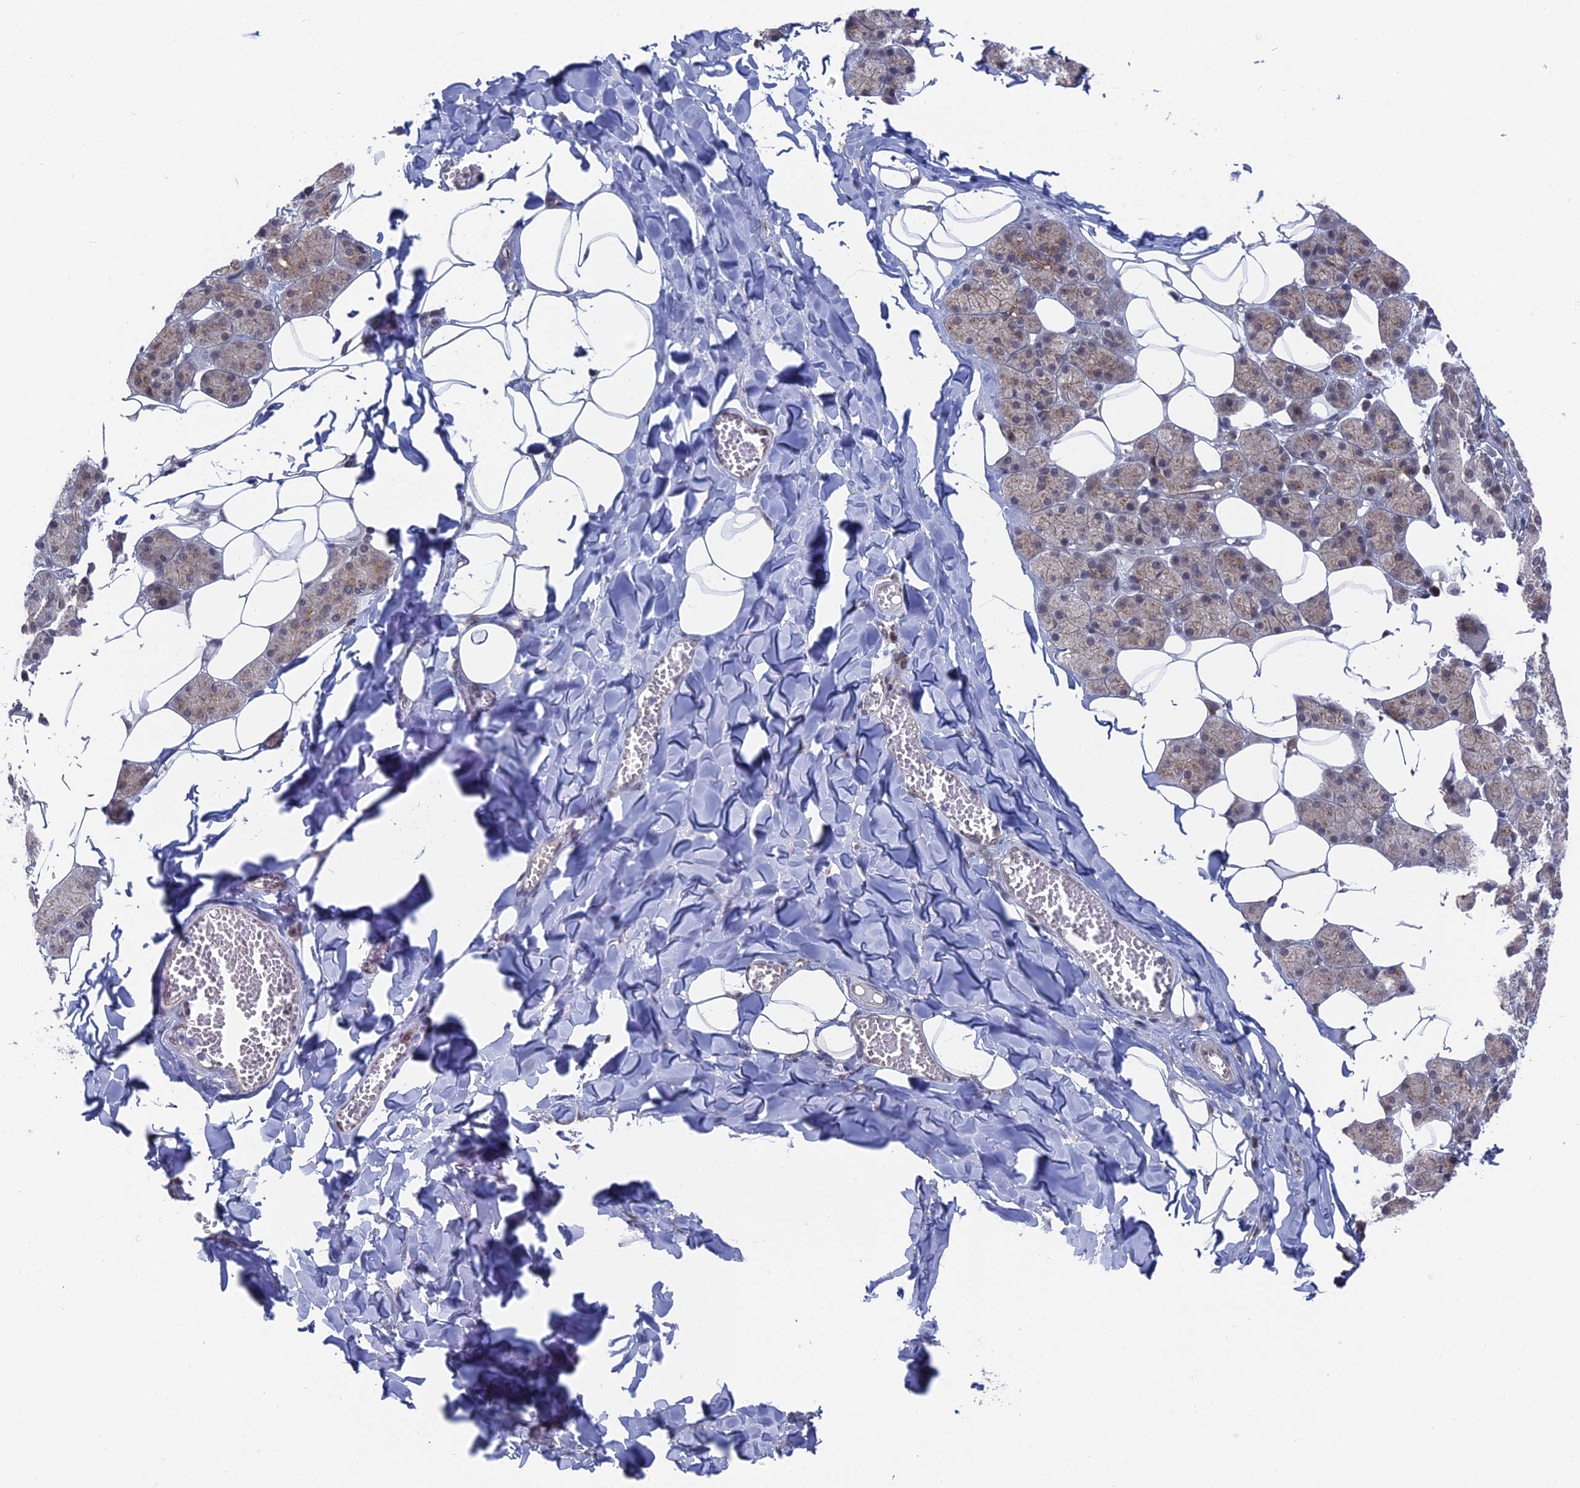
{"staining": {"intensity": "moderate", "quantity": "25%-75%", "location": "cytoplasmic/membranous,nuclear"}, "tissue": "salivary gland", "cell_type": "Glandular cells", "image_type": "normal", "snomed": [{"axis": "morphology", "description": "Normal tissue, NOS"}, {"axis": "topography", "description": "Salivary gland"}], "caption": "IHC staining of normal salivary gland, which displays medium levels of moderate cytoplasmic/membranous,nuclear staining in approximately 25%-75% of glandular cells indicating moderate cytoplasmic/membranous,nuclear protein expression. The staining was performed using DAB (3,3'-diaminobenzidine) (brown) for protein detection and nuclei were counterstained in hematoxylin (blue).", "gene": "FHIP2A", "patient": {"sex": "female", "age": 33}}